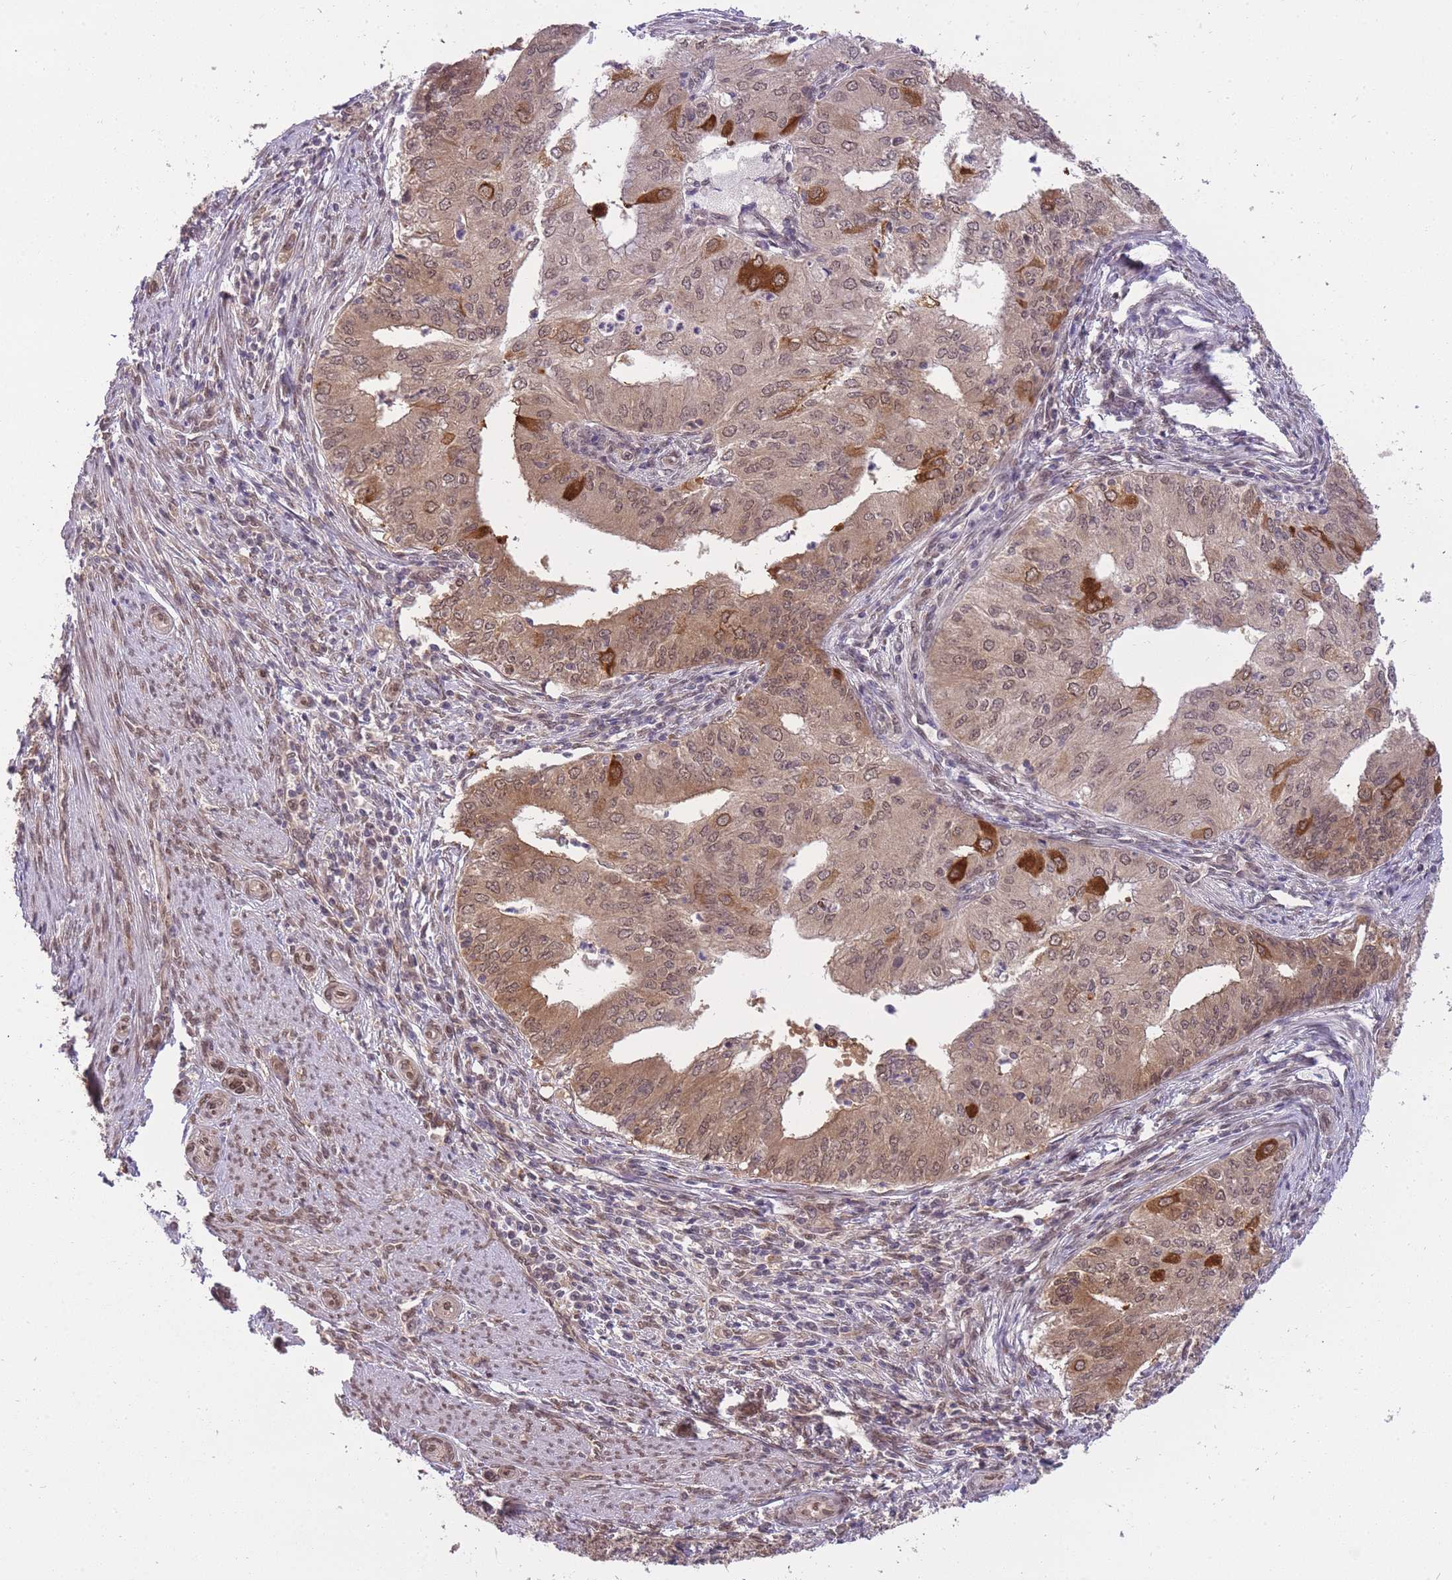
{"staining": {"intensity": "moderate", "quantity": ">75%", "location": "cytoplasmic/membranous,nuclear"}, "tissue": "endometrial cancer", "cell_type": "Tumor cells", "image_type": "cancer", "snomed": [{"axis": "morphology", "description": "Adenocarcinoma, NOS"}, {"axis": "topography", "description": "Endometrium"}], "caption": "About >75% of tumor cells in human endometrial cancer (adenocarcinoma) display moderate cytoplasmic/membranous and nuclear protein positivity as visualized by brown immunohistochemical staining.", "gene": "CDIP1", "patient": {"sex": "female", "age": 50}}